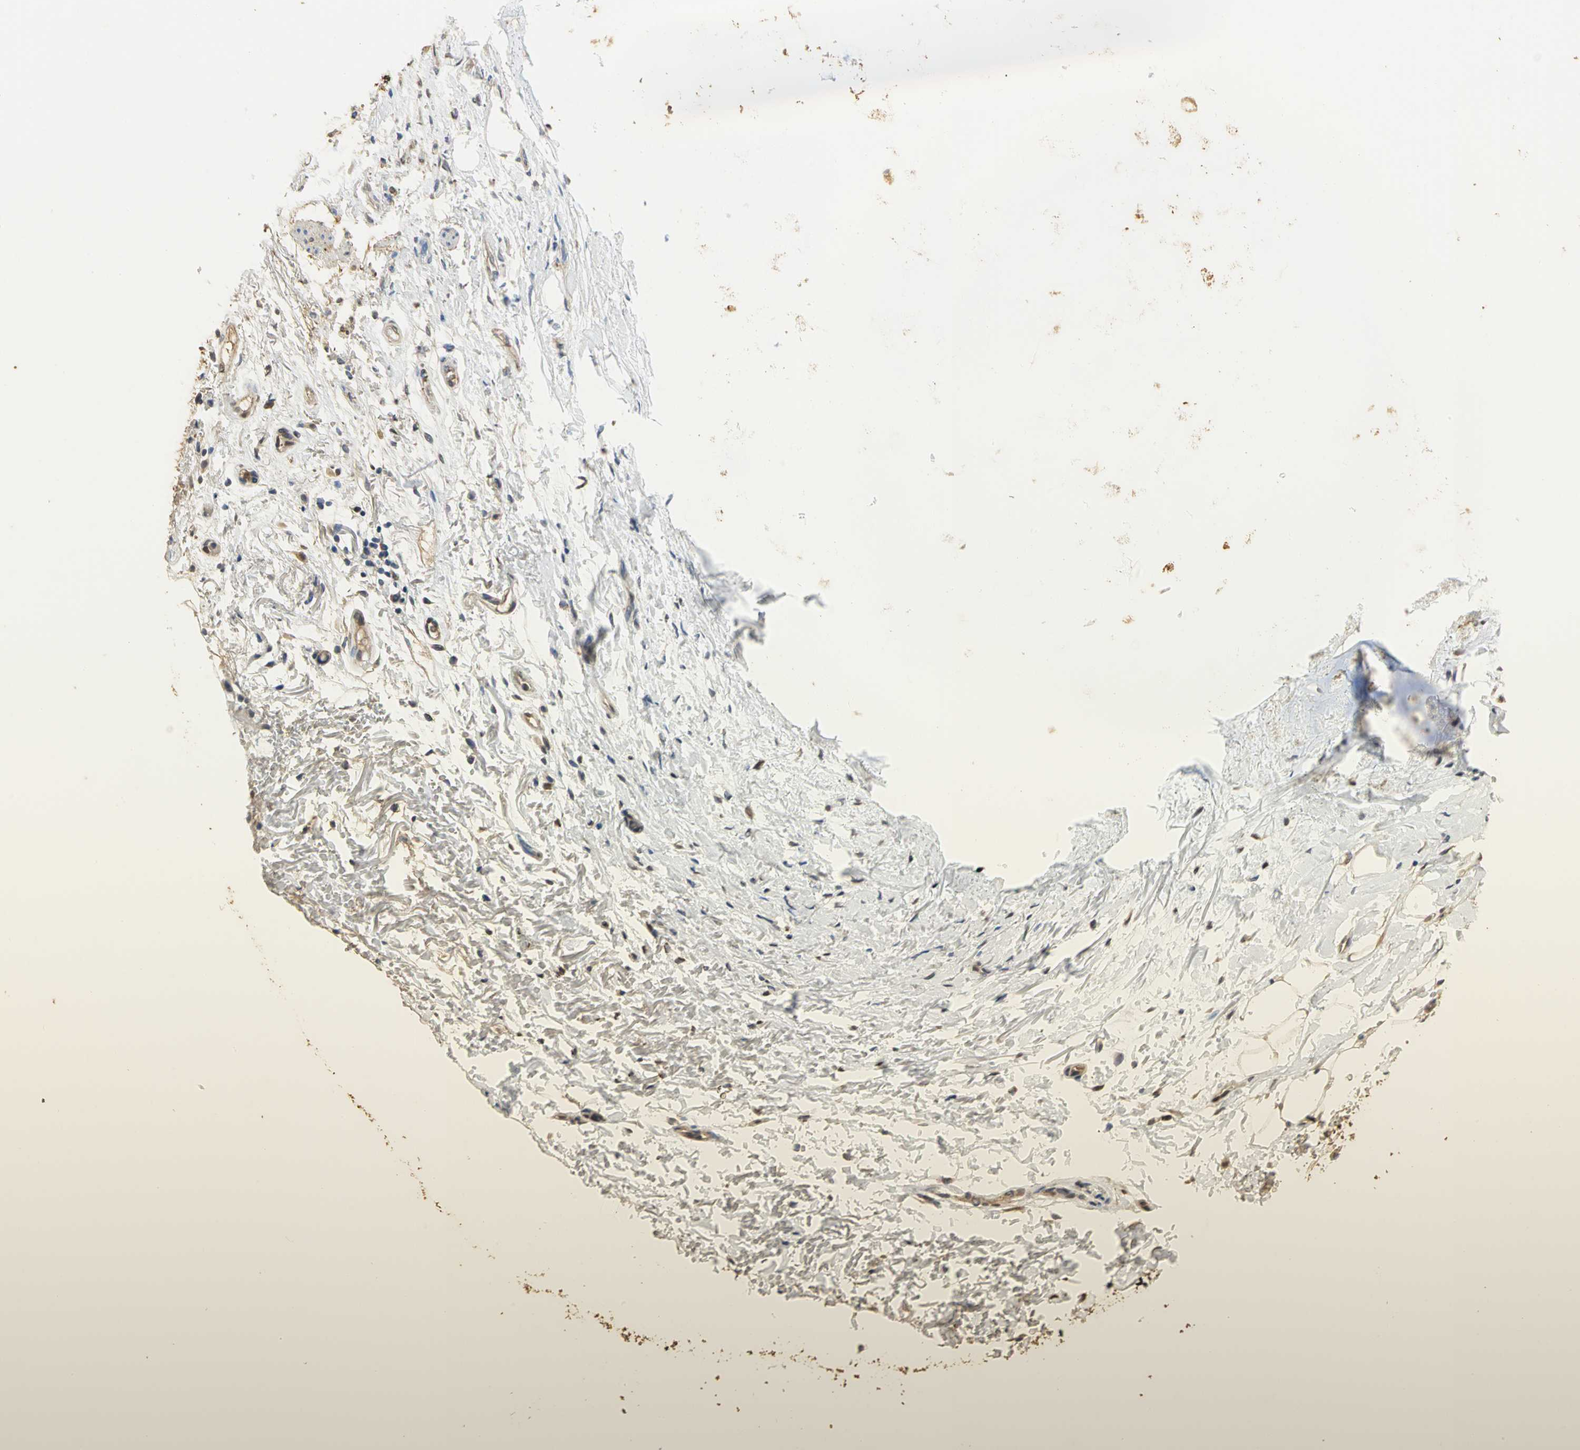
{"staining": {"intensity": "moderate", "quantity": ">75%", "location": "cytoplasmic/membranous,nuclear"}, "tissue": "adipose tissue", "cell_type": "Adipocytes", "image_type": "normal", "snomed": [{"axis": "morphology", "description": "Normal tissue, NOS"}, {"axis": "topography", "description": "Cartilage tissue"}, {"axis": "topography", "description": "Bronchus"}], "caption": "Immunohistochemical staining of normal adipose tissue displays medium levels of moderate cytoplasmic/membranous,nuclear expression in approximately >75% of adipocytes.", "gene": "GAPDH", "patient": {"sex": "female", "age": 73}}